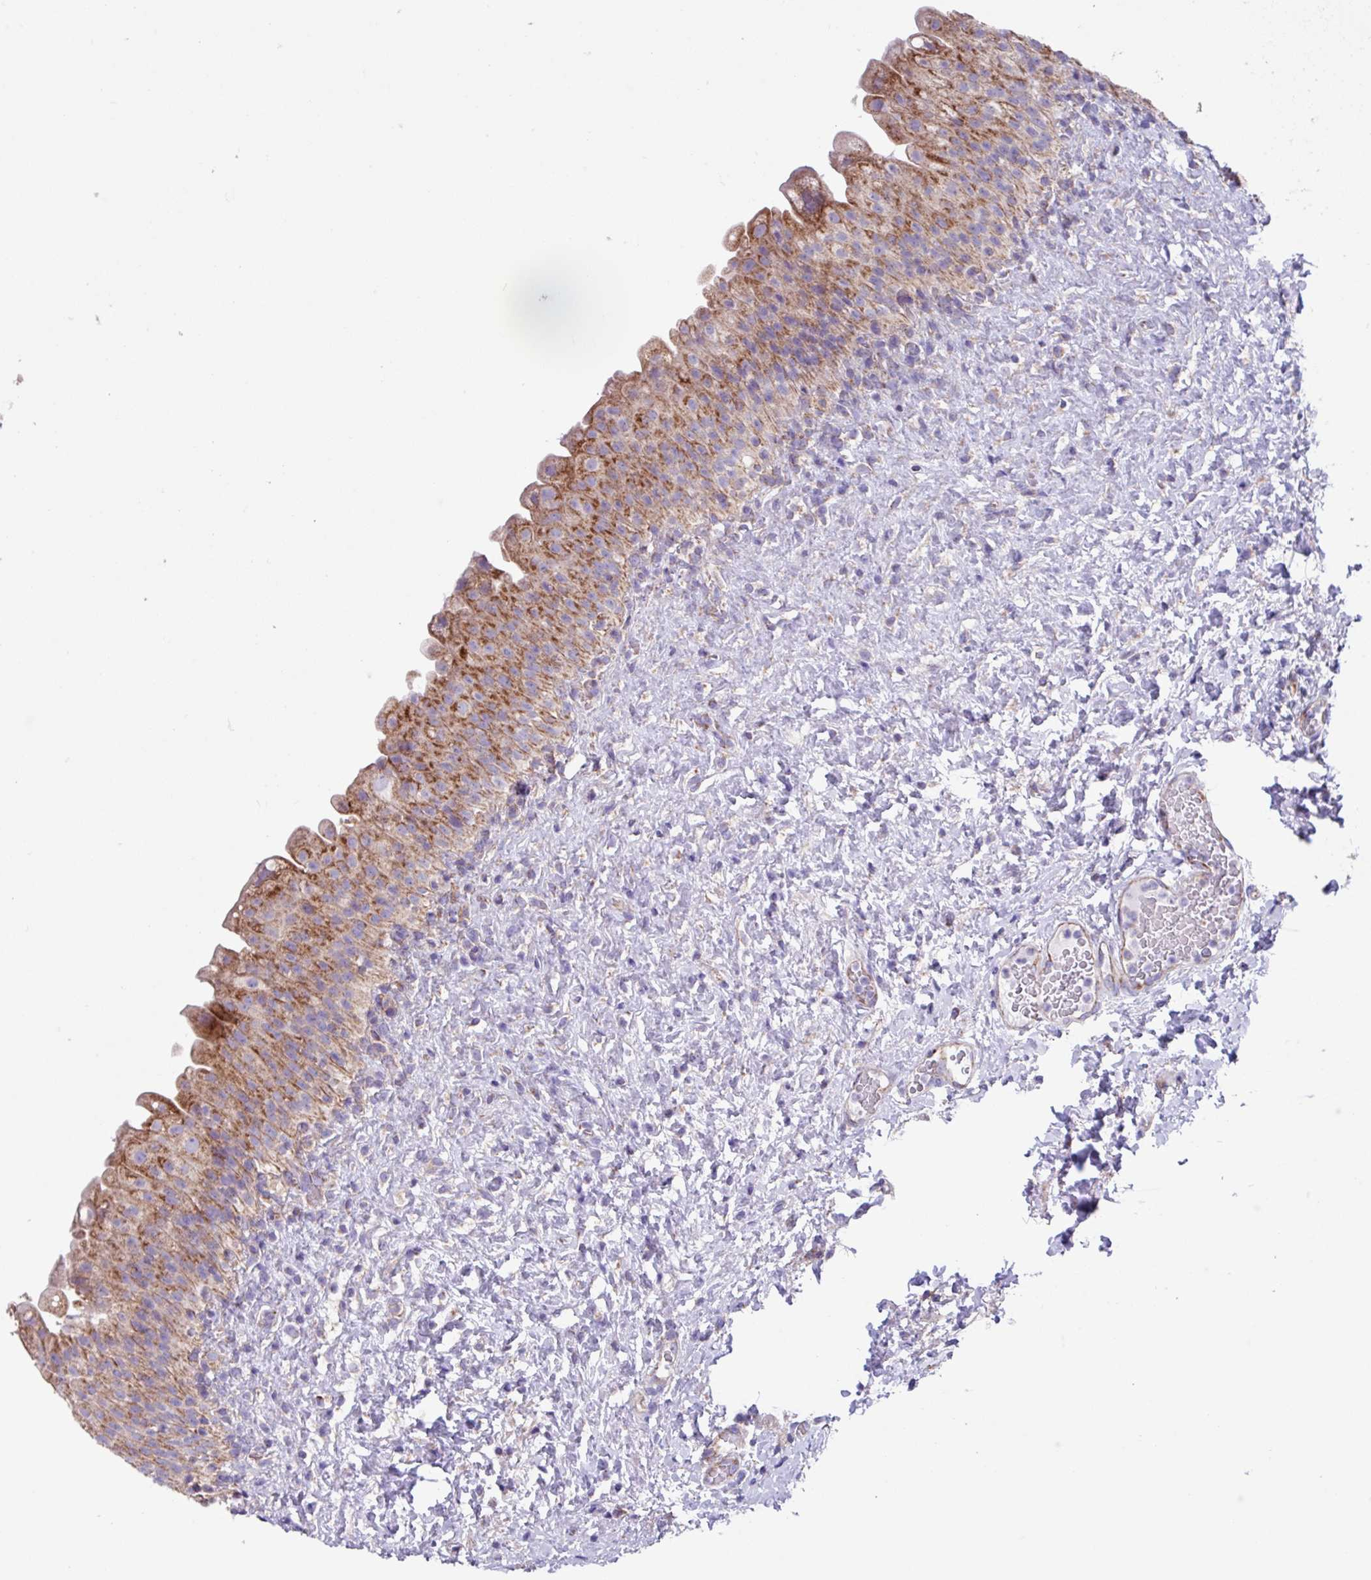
{"staining": {"intensity": "moderate", "quantity": ">75%", "location": "cytoplasmic/membranous"}, "tissue": "urinary bladder", "cell_type": "Urothelial cells", "image_type": "normal", "snomed": [{"axis": "morphology", "description": "Normal tissue, NOS"}, {"axis": "topography", "description": "Urinary bladder"}], "caption": "IHC photomicrograph of benign urinary bladder: human urinary bladder stained using immunohistochemistry demonstrates medium levels of moderate protein expression localized specifically in the cytoplasmic/membranous of urothelial cells, appearing as a cytoplasmic/membranous brown color.", "gene": "OTULIN", "patient": {"sex": "female", "age": 27}}